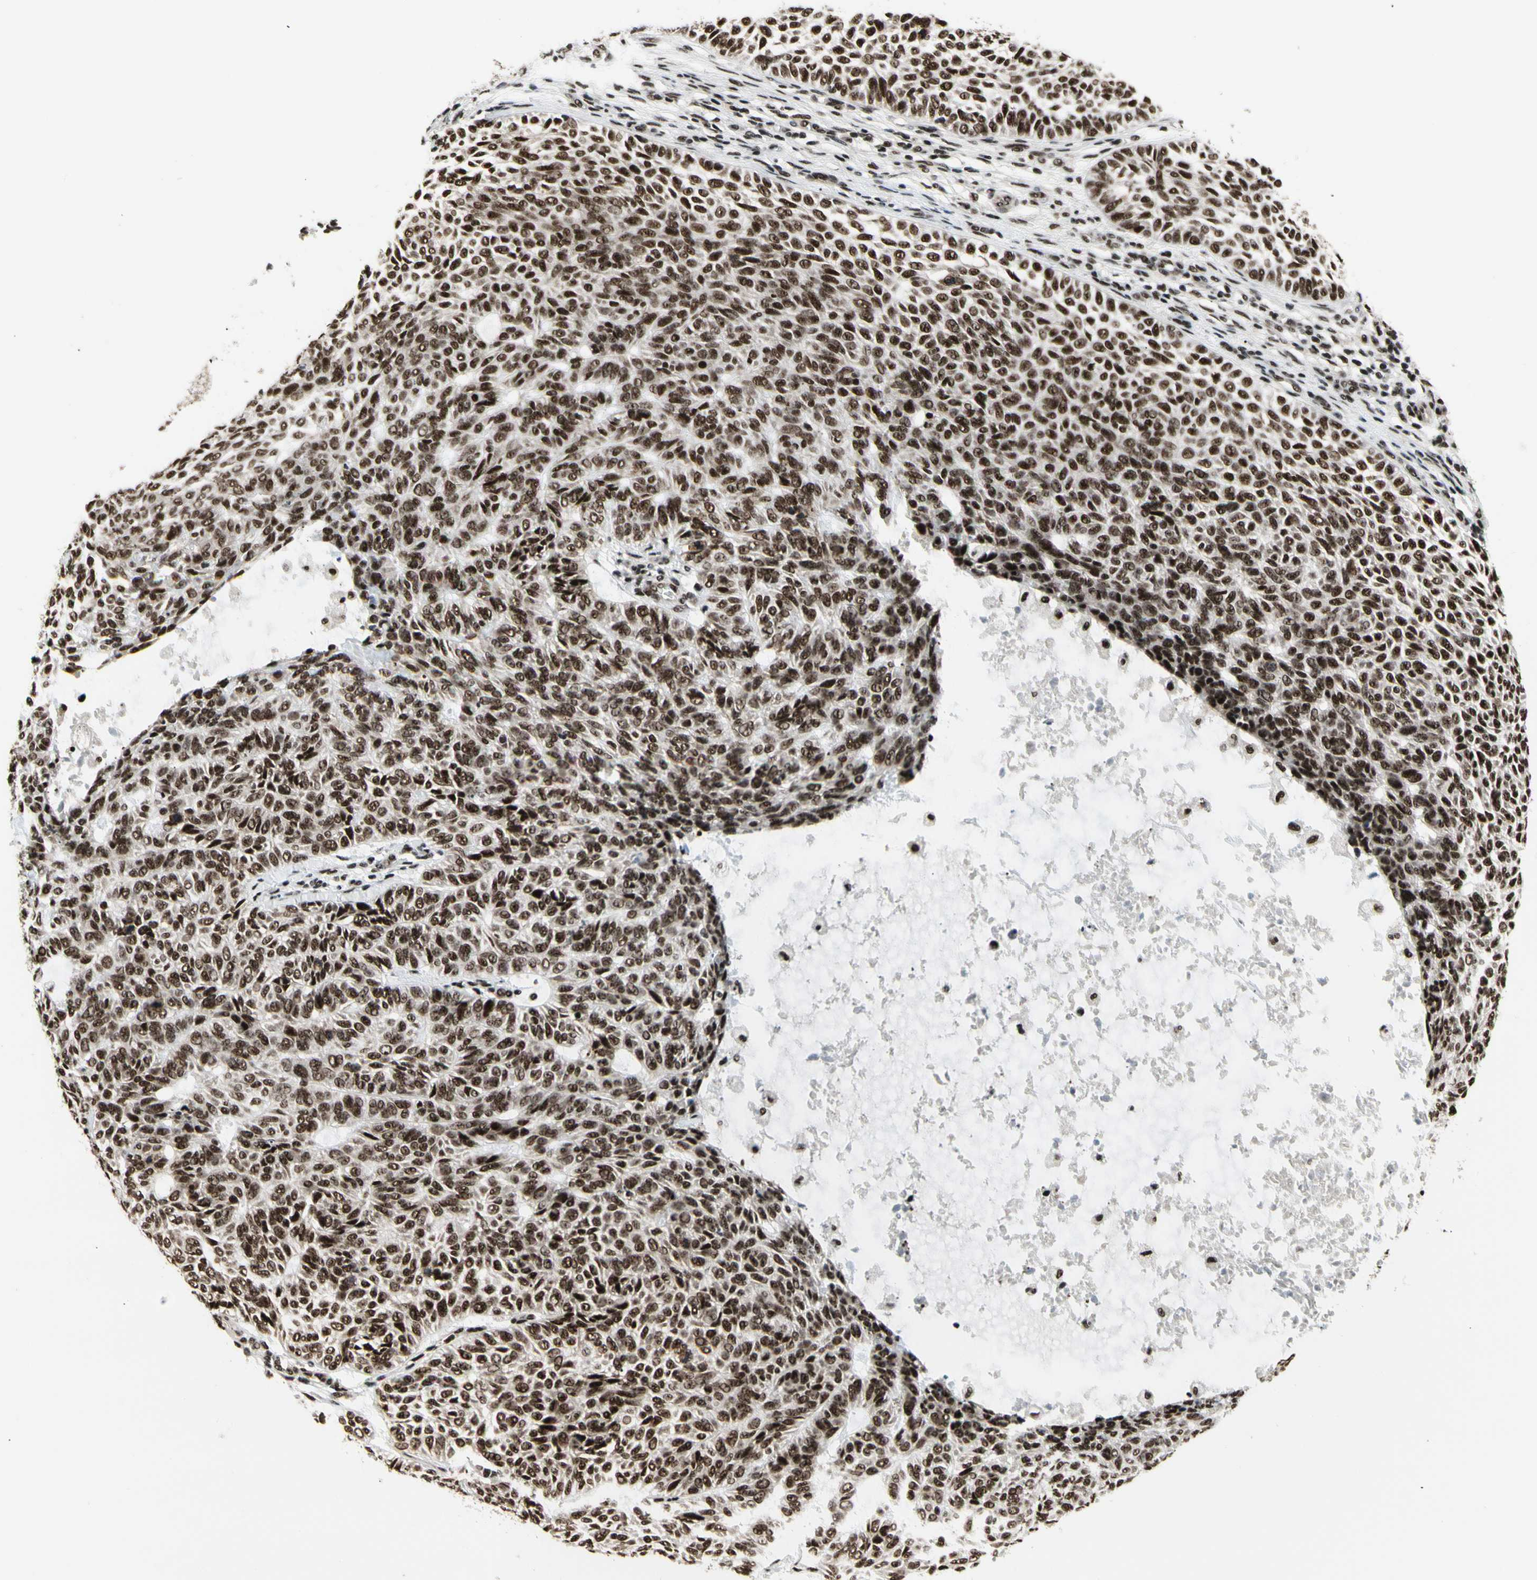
{"staining": {"intensity": "strong", "quantity": ">75%", "location": "nuclear"}, "tissue": "skin cancer", "cell_type": "Tumor cells", "image_type": "cancer", "snomed": [{"axis": "morphology", "description": "Basal cell carcinoma"}, {"axis": "topography", "description": "Skin"}], "caption": "High-power microscopy captured an IHC photomicrograph of basal cell carcinoma (skin), revealing strong nuclear positivity in approximately >75% of tumor cells.", "gene": "SRSF11", "patient": {"sex": "male", "age": 87}}